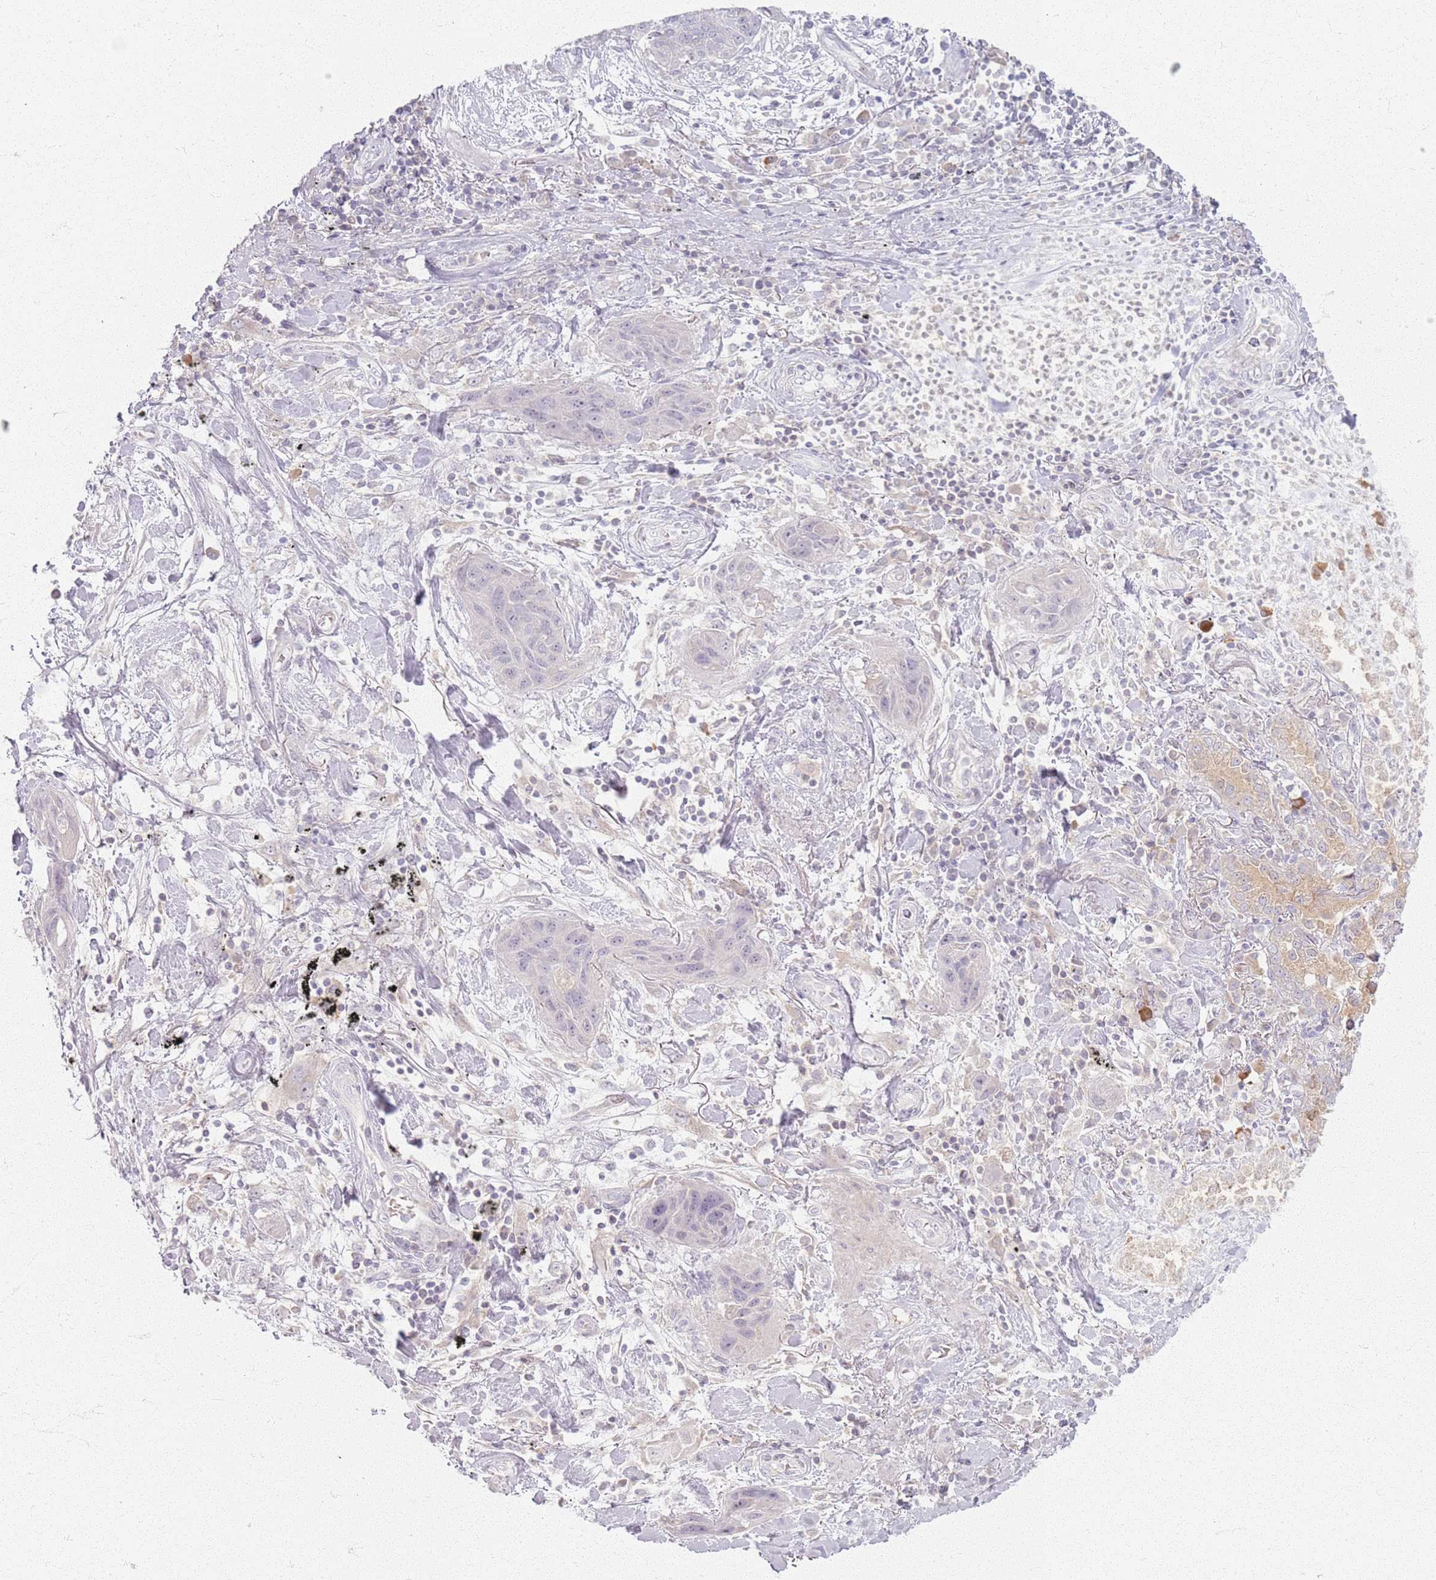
{"staining": {"intensity": "negative", "quantity": "none", "location": "none"}, "tissue": "lung cancer", "cell_type": "Tumor cells", "image_type": "cancer", "snomed": [{"axis": "morphology", "description": "Squamous cell carcinoma, NOS"}, {"axis": "topography", "description": "Lung"}], "caption": "High magnification brightfield microscopy of squamous cell carcinoma (lung) stained with DAB (brown) and counterstained with hematoxylin (blue): tumor cells show no significant expression.", "gene": "CRIPT", "patient": {"sex": "female", "age": 70}}